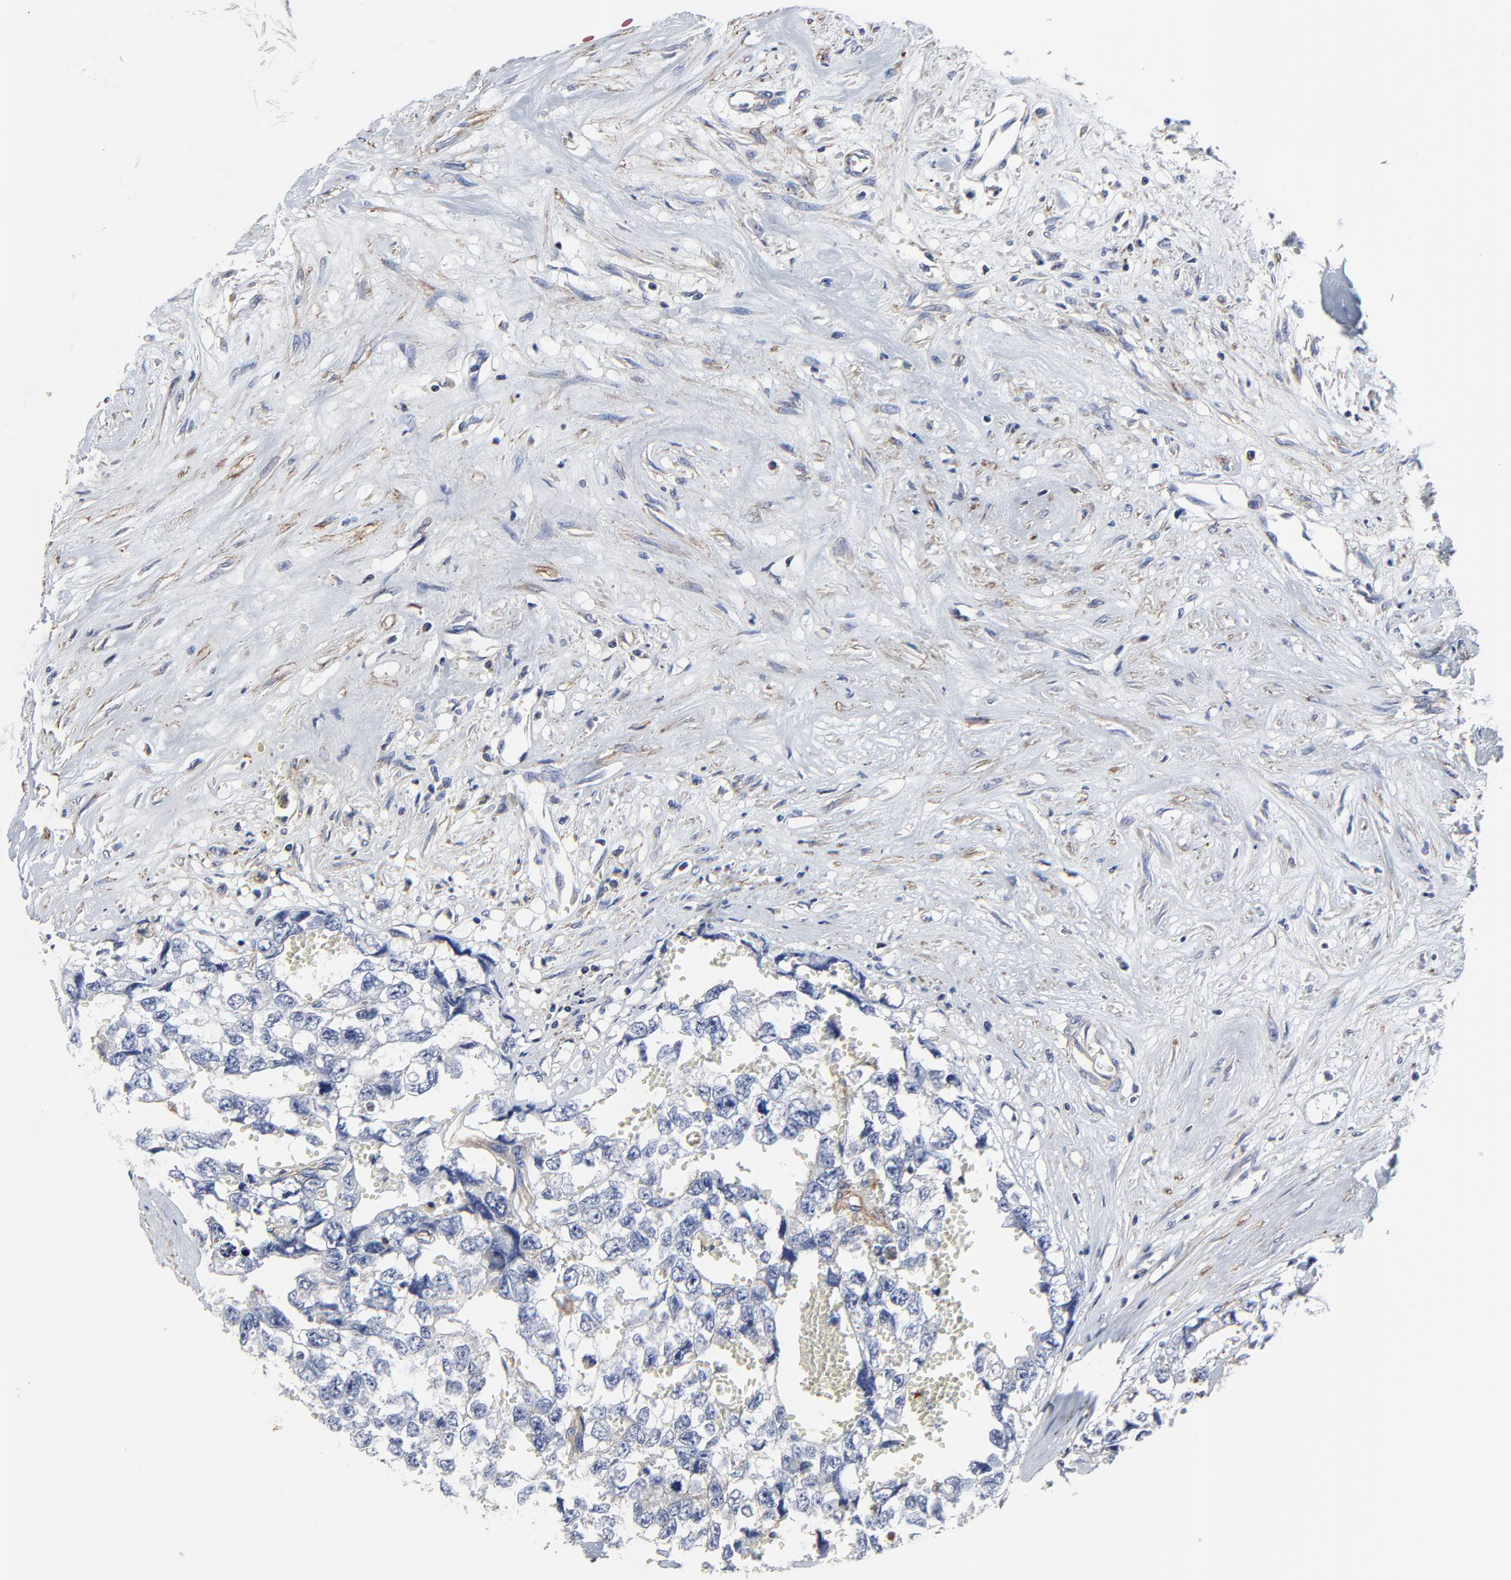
{"staining": {"intensity": "negative", "quantity": "none", "location": "none"}, "tissue": "testis cancer", "cell_type": "Tumor cells", "image_type": "cancer", "snomed": [{"axis": "morphology", "description": "Carcinoma, Embryonal, NOS"}, {"axis": "topography", "description": "Testis"}], "caption": "Tumor cells are negative for protein expression in human testis cancer (embryonal carcinoma). Nuclei are stained in blue.", "gene": "NXF3", "patient": {"sex": "male", "age": 31}}